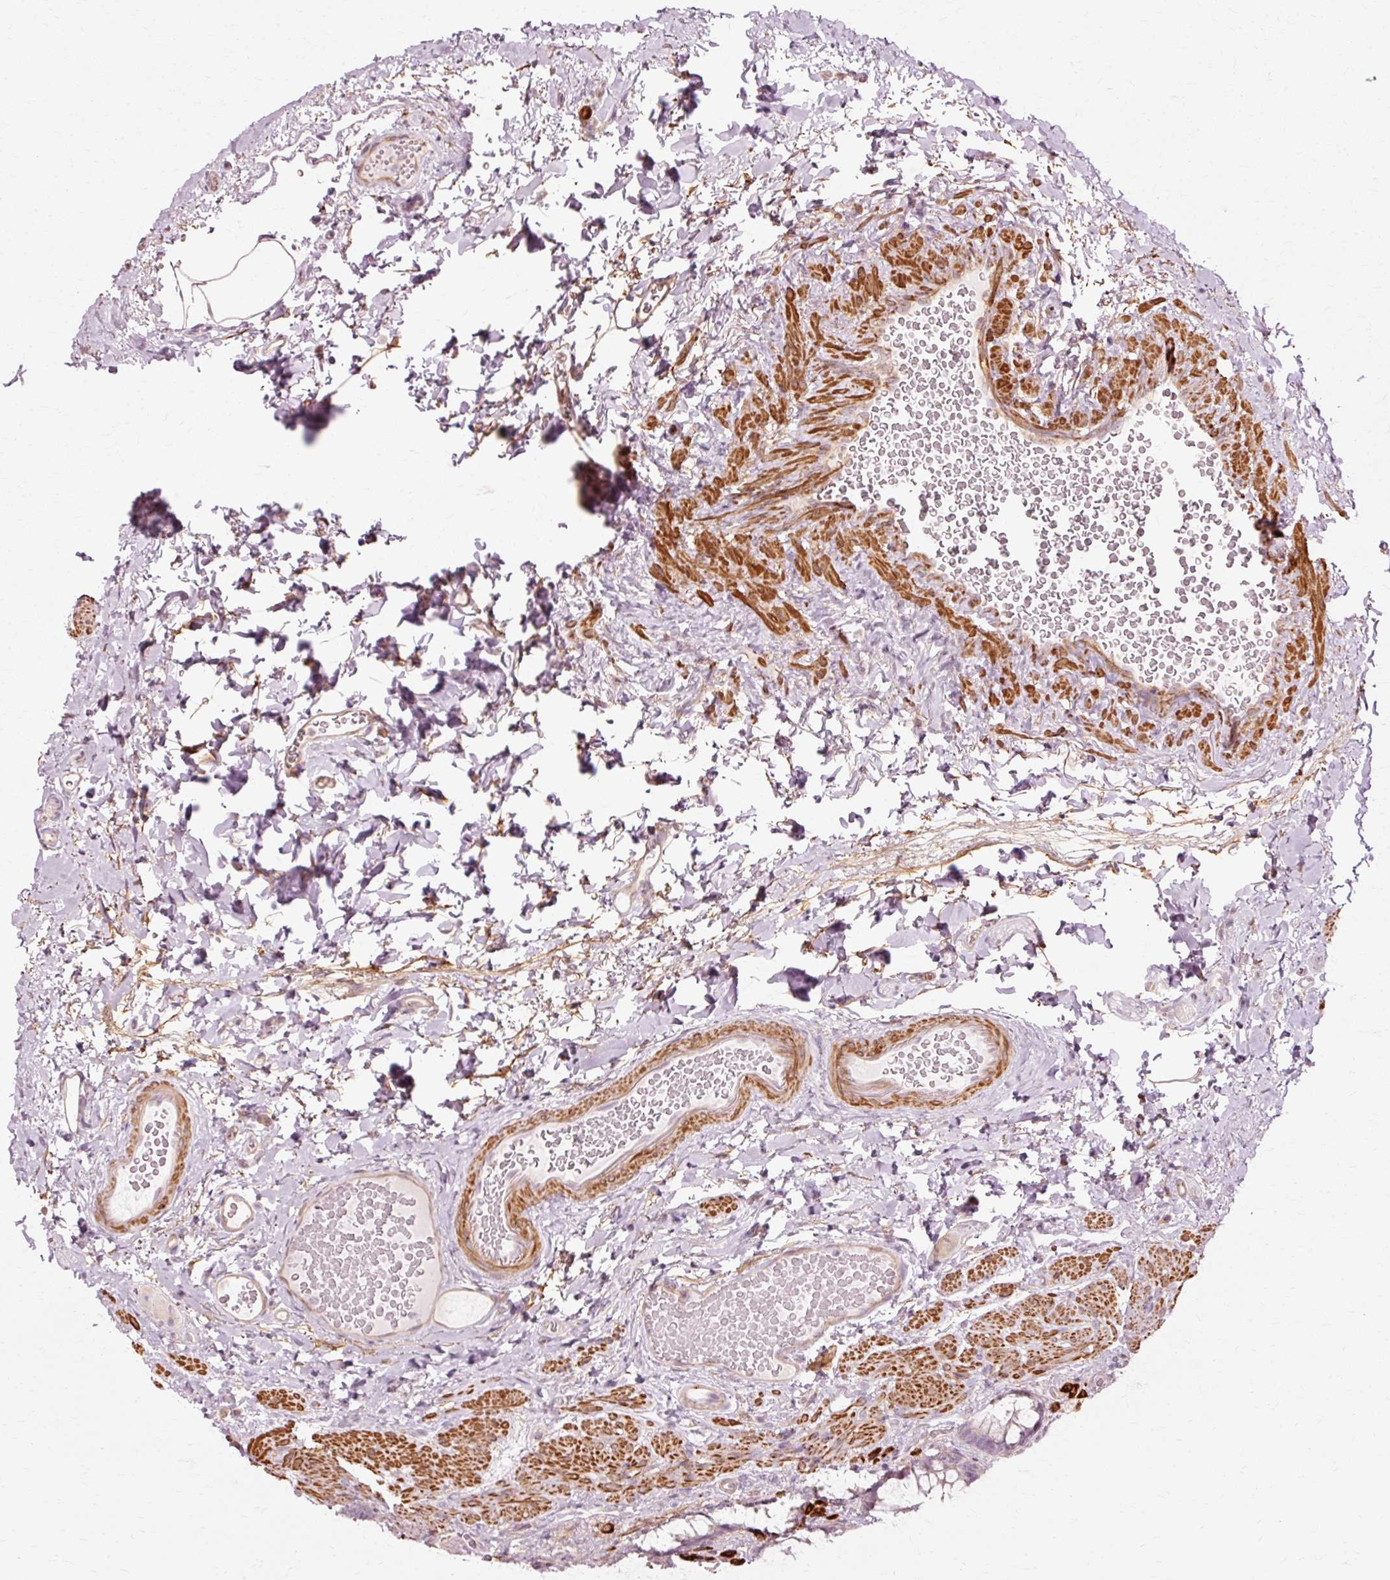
{"staining": {"intensity": "moderate", "quantity": "25%-75%", "location": "cytoplasmic/membranous"}, "tissue": "rectum", "cell_type": "Glandular cells", "image_type": "normal", "snomed": [{"axis": "morphology", "description": "Normal tissue, NOS"}, {"axis": "topography", "description": "Rectum"}], "caption": "Immunohistochemistry (IHC) of normal rectum demonstrates medium levels of moderate cytoplasmic/membranous expression in approximately 25%-75% of glandular cells. (IHC, brightfield microscopy, high magnification).", "gene": "RANBP2", "patient": {"sex": "female", "age": 69}}